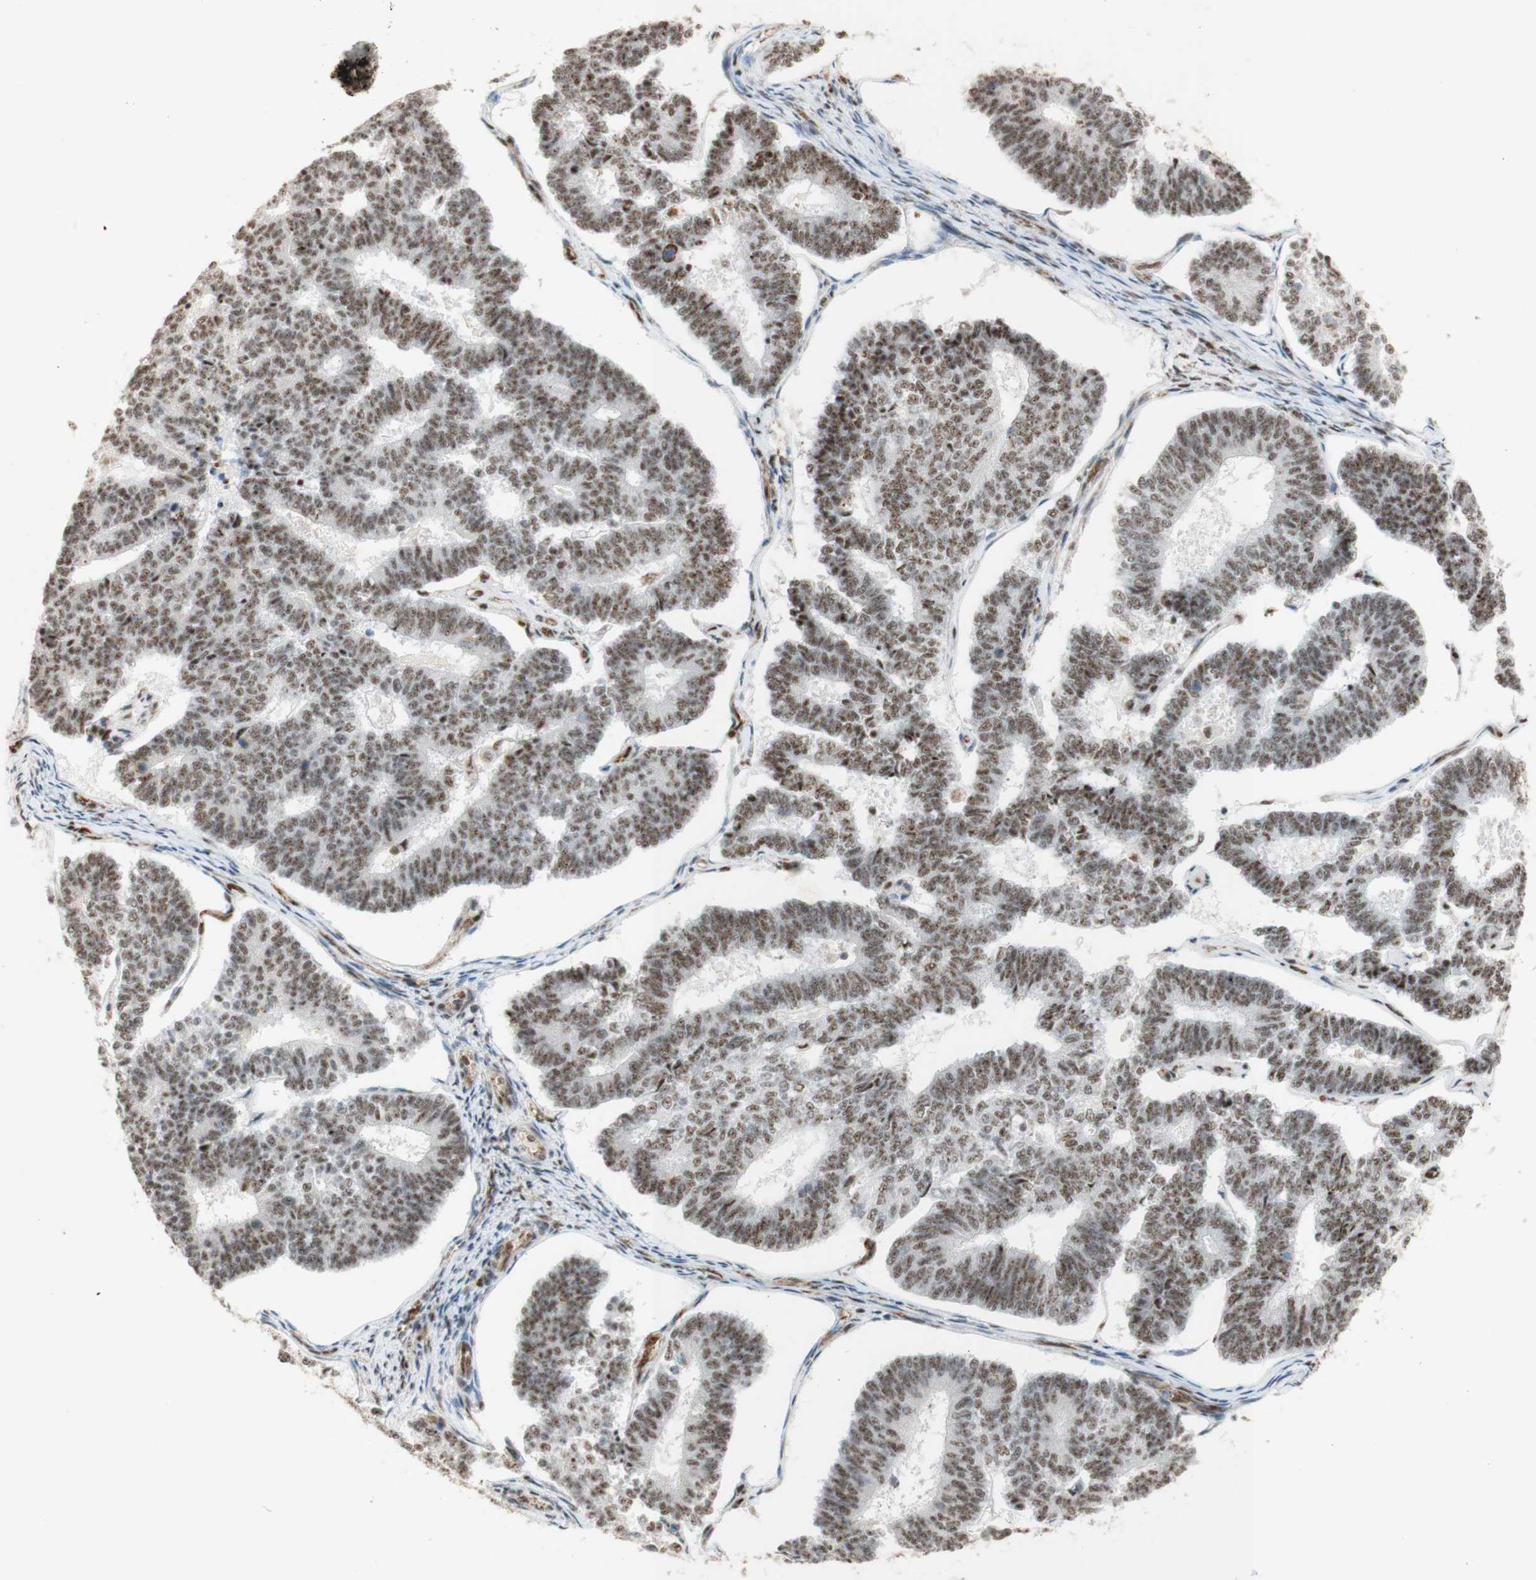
{"staining": {"intensity": "moderate", "quantity": ">75%", "location": "nuclear"}, "tissue": "endometrial cancer", "cell_type": "Tumor cells", "image_type": "cancer", "snomed": [{"axis": "morphology", "description": "Adenocarcinoma, NOS"}, {"axis": "topography", "description": "Endometrium"}], "caption": "Immunohistochemical staining of human endometrial adenocarcinoma exhibits medium levels of moderate nuclear protein staining in approximately >75% of tumor cells.", "gene": "SAP18", "patient": {"sex": "female", "age": 70}}